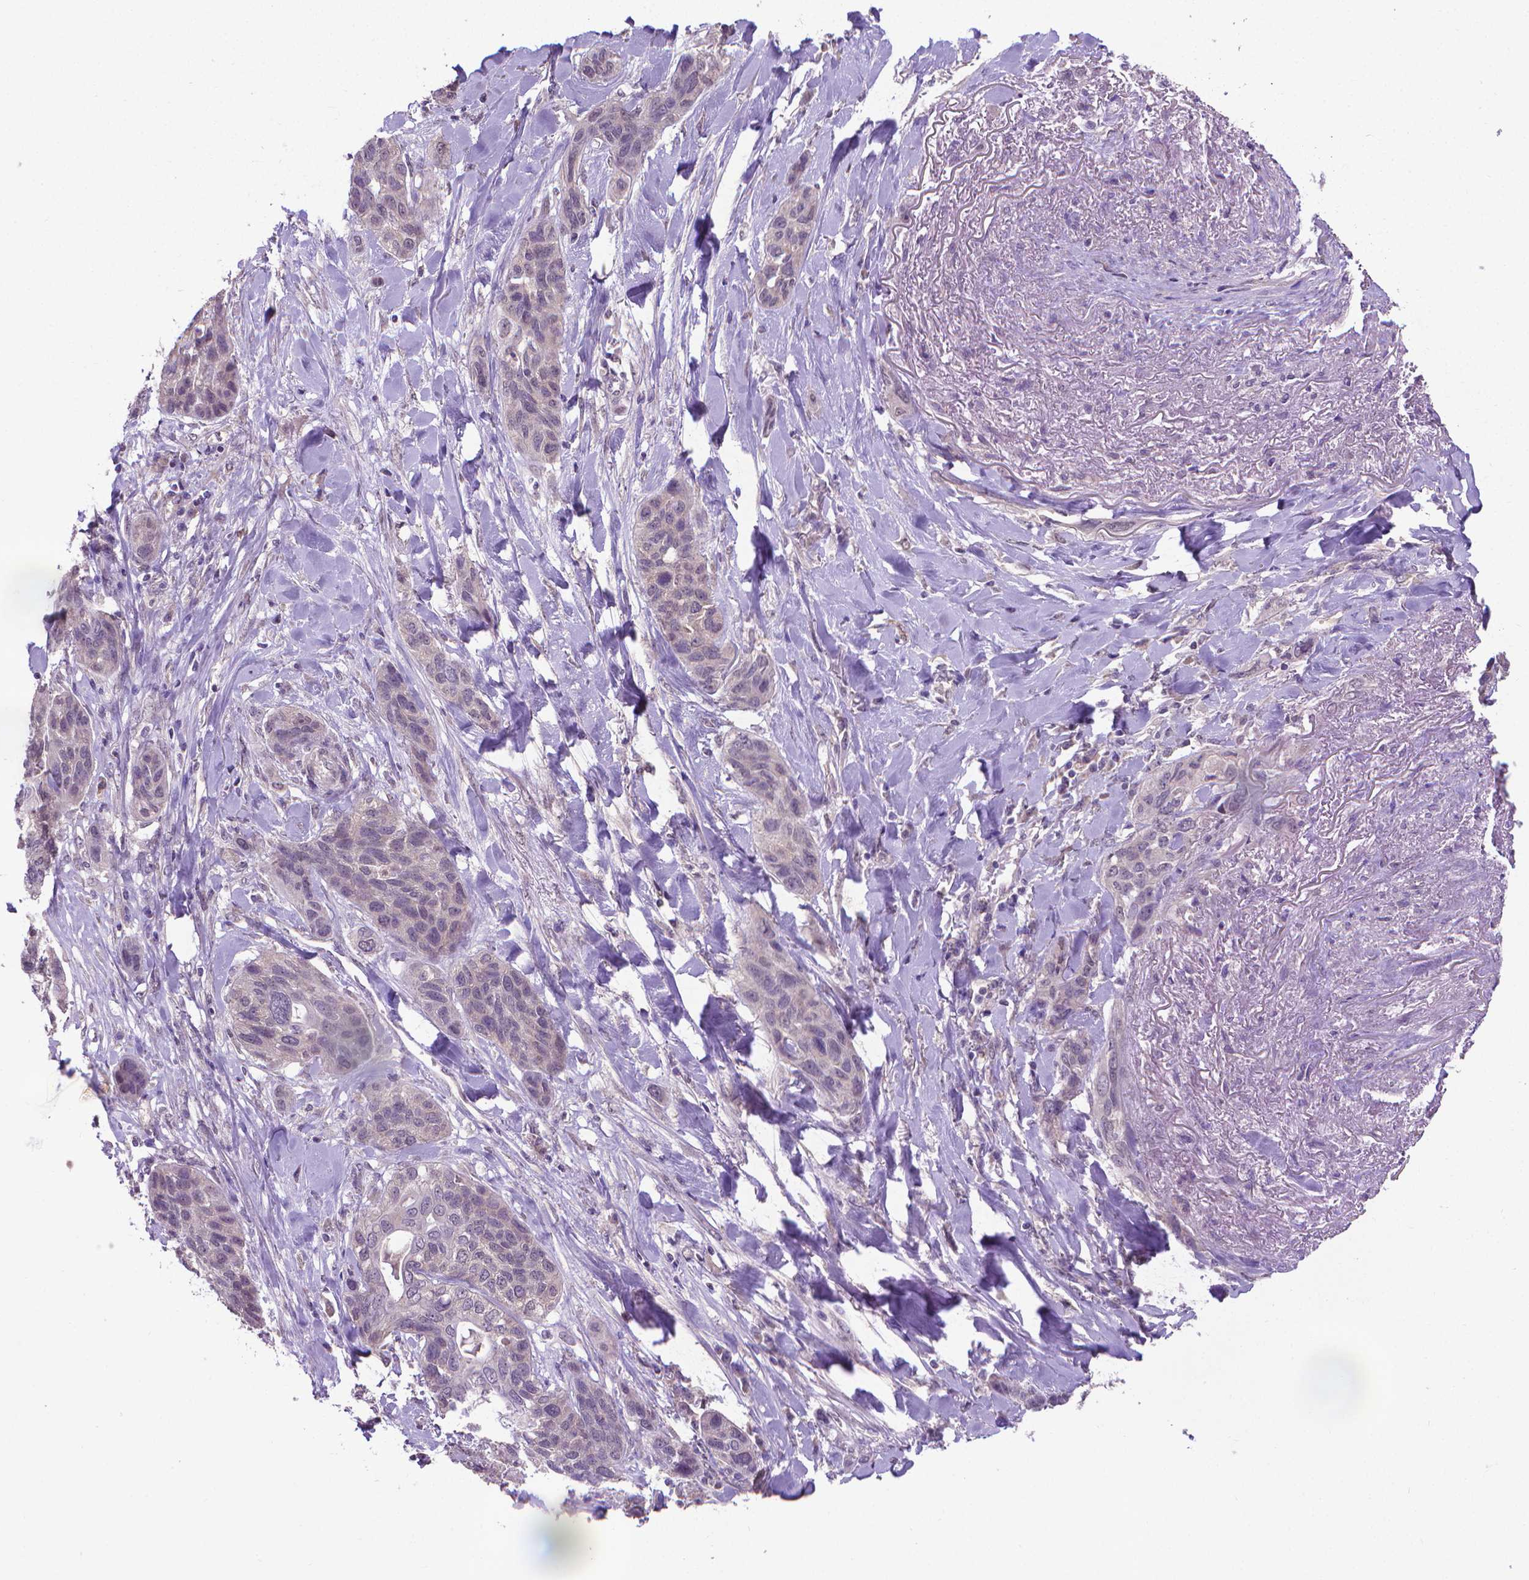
{"staining": {"intensity": "negative", "quantity": "none", "location": "none"}, "tissue": "lung cancer", "cell_type": "Tumor cells", "image_type": "cancer", "snomed": [{"axis": "morphology", "description": "Squamous cell carcinoma, NOS"}, {"axis": "topography", "description": "Lung"}], "caption": "Lung squamous cell carcinoma was stained to show a protein in brown. There is no significant expression in tumor cells.", "gene": "GPR63", "patient": {"sex": "female", "age": 70}}